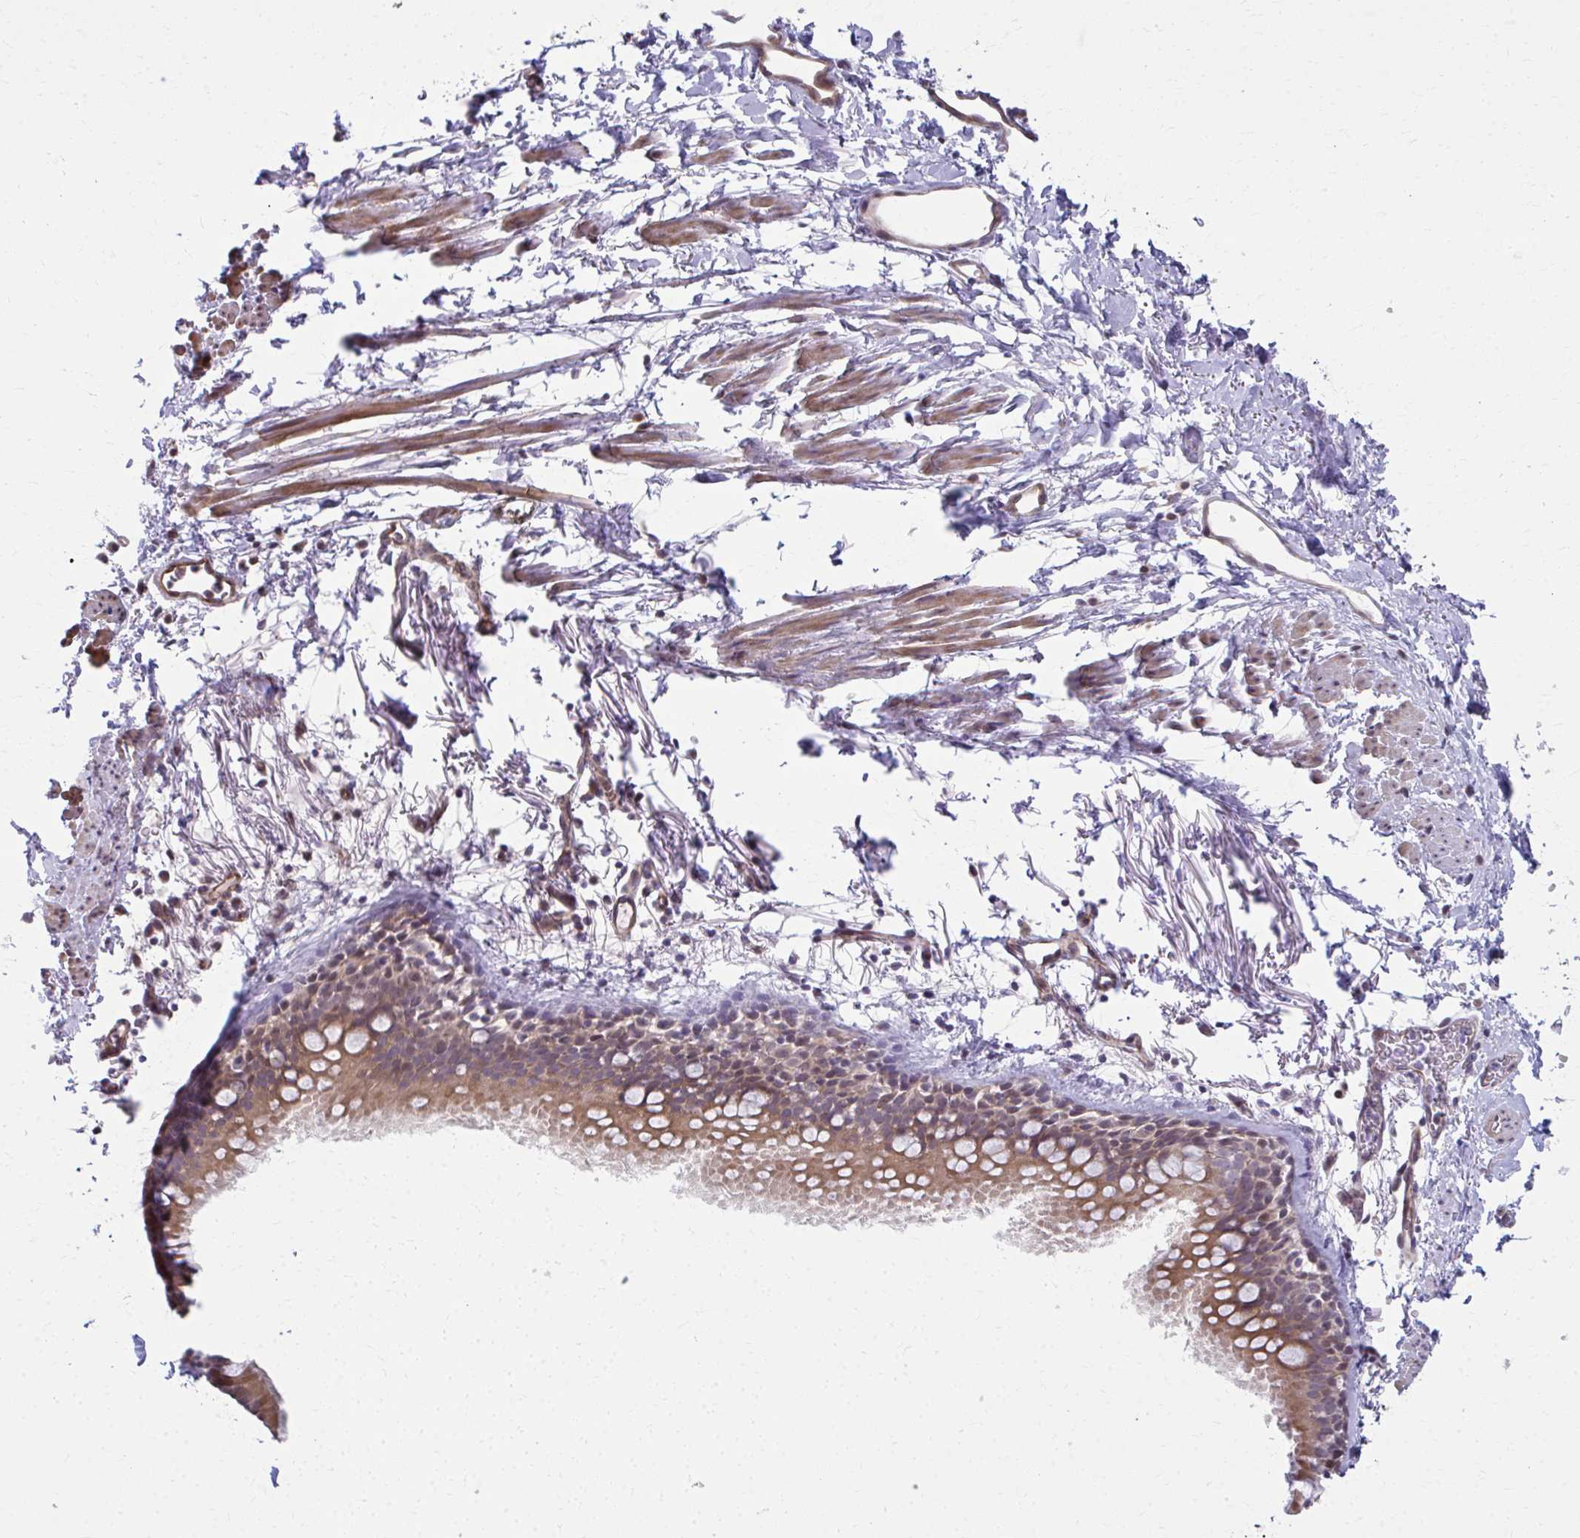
{"staining": {"intensity": "moderate", "quantity": ">75%", "location": "cytoplasmic/membranous,nuclear"}, "tissue": "bronchus", "cell_type": "Respiratory epithelial cells", "image_type": "normal", "snomed": [{"axis": "morphology", "description": "Normal tissue, NOS"}, {"axis": "topography", "description": "Bronchus"}], "caption": "The immunohistochemical stain shows moderate cytoplasmic/membranous,nuclear staining in respiratory epithelial cells of unremarkable bronchus. (brown staining indicates protein expression, while blue staining denotes nuclei).", "gene": "MAF1", "patient": {"sex": "male", "age": 67}}